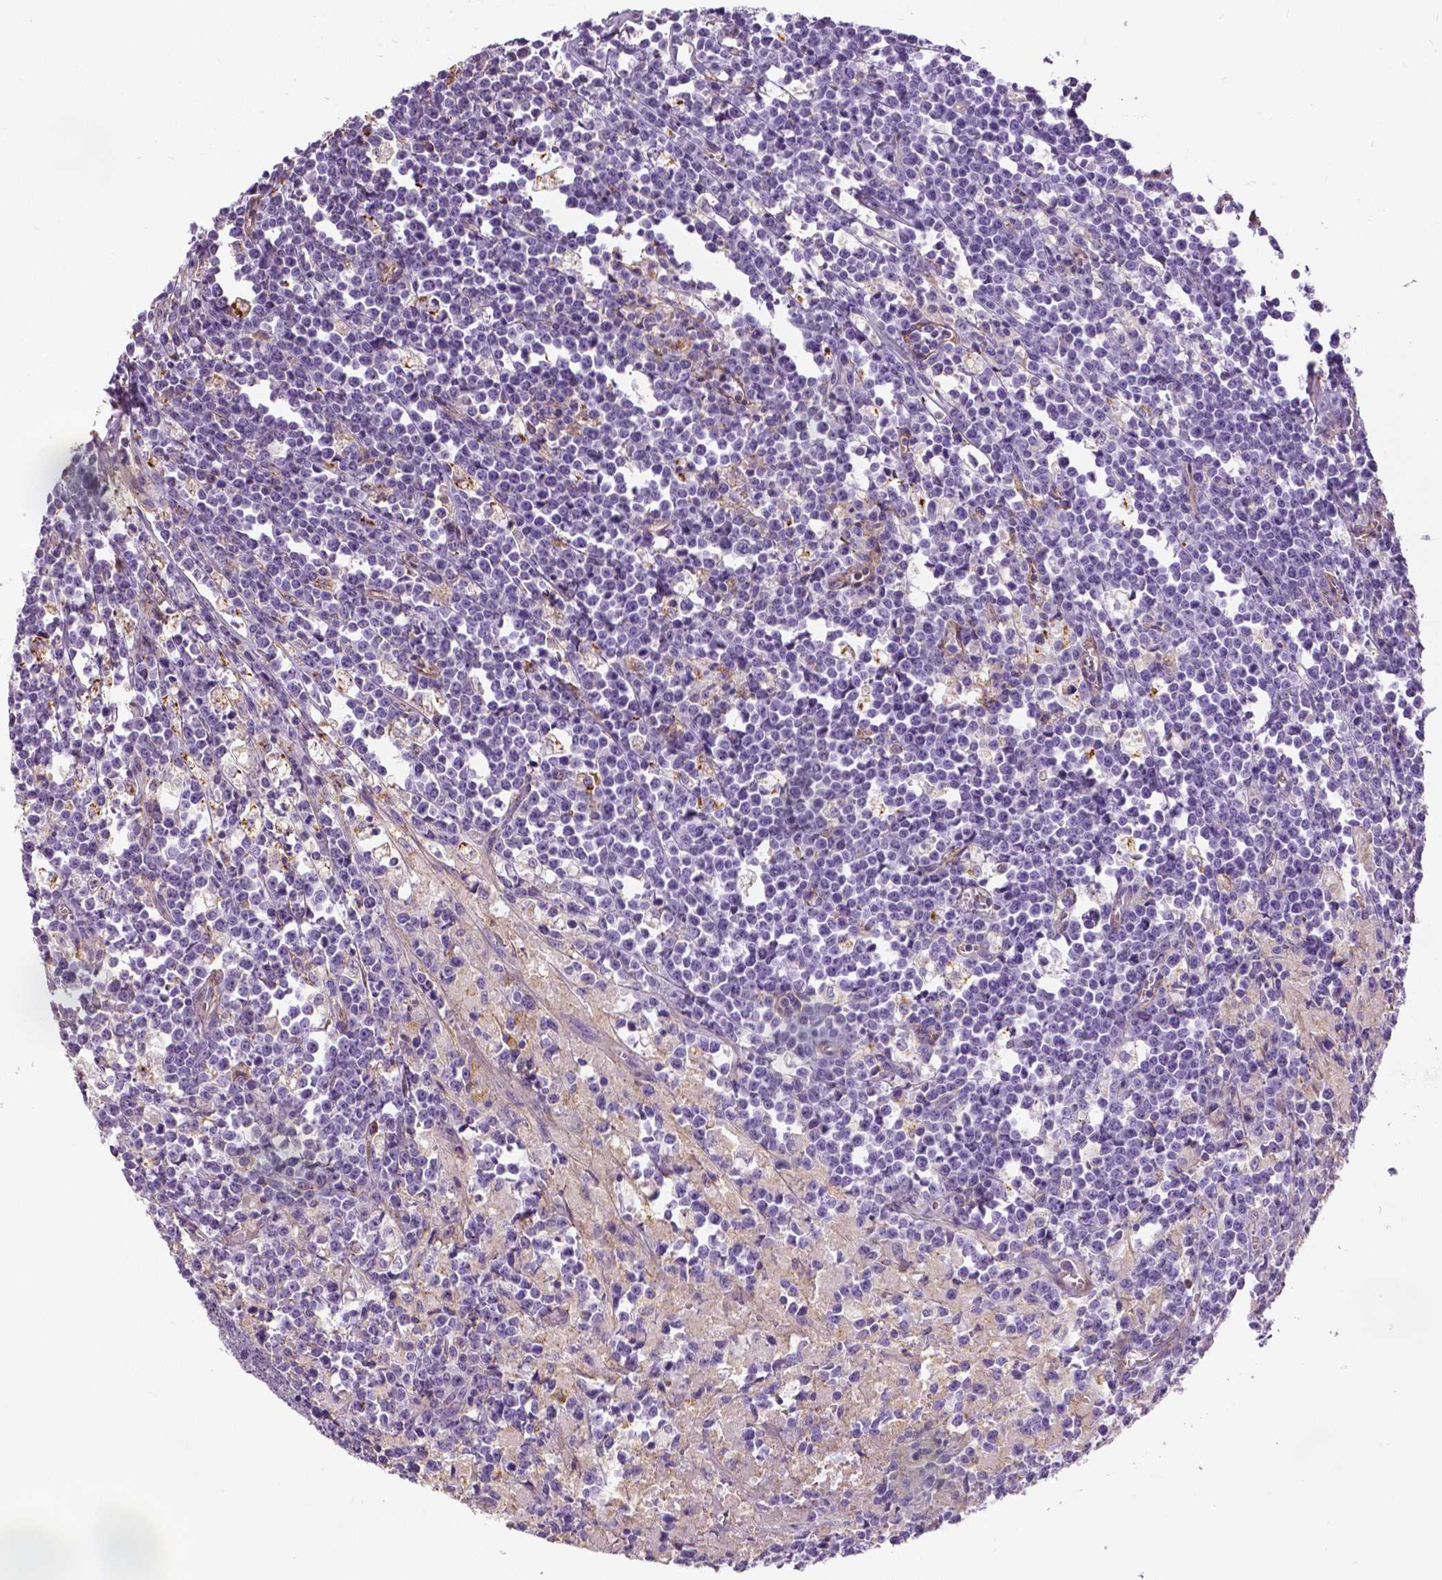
{"staining": {"intensity": "negative", "quantity": "none", "location": "none"}, "tissue": "lymphoma", "cell_type": "Tumor cells", "image_type": "cancer", "snomed": [{"axis": "morphology", "description": "Malignant lymphoma, non-Hodgkin's type, High grade"}, {"axis": "topography", "description": "Small intestine"}], "caption": "Immunohistochemistry (IHC) of human high-grade malignant lymphoma, non-Hodgkin's type demonstrates no staining in tumor cells.", "gene": "ANXA13", "patient": {"sex": "female", "age": 56}}